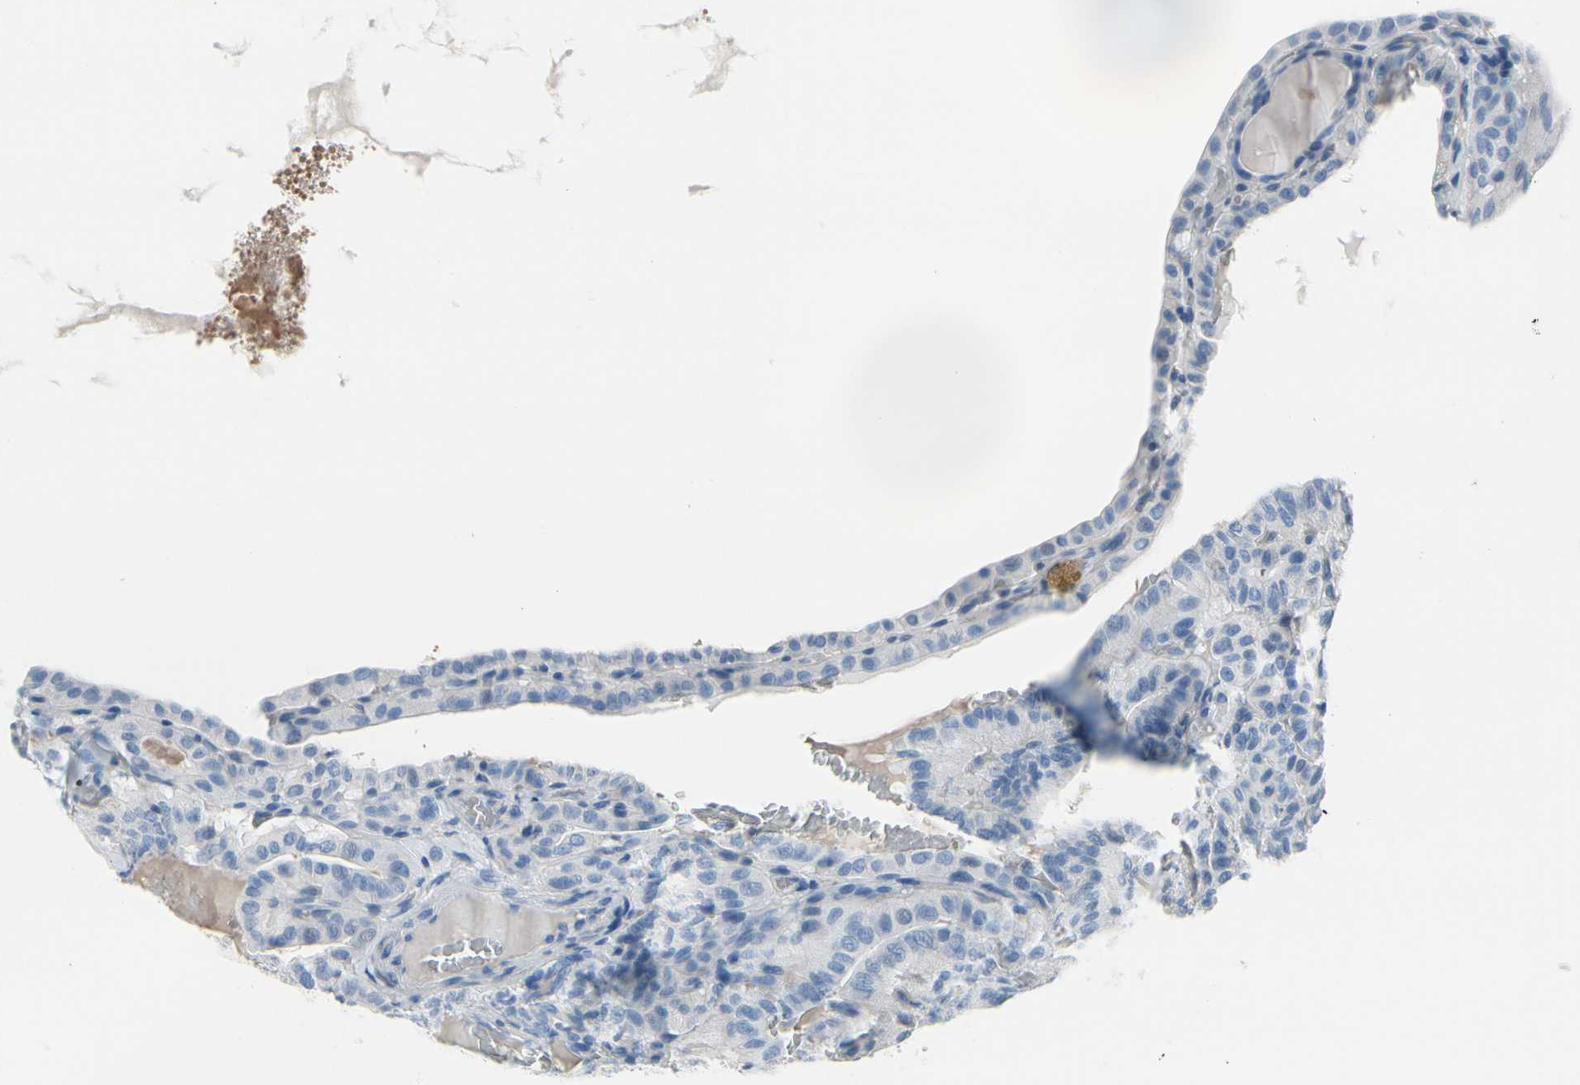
{"staining": {"intensity": "negative", "quantity": "none", "location": "none"}, "tissue": "thyroid cancer", "cell_type": "Tumor cells", "image_type": "cancer", "snomed": [{"axis": "morphology", "description": "Papillary adenocarcinoma, NOS"}, {"axis": "topography", "description": "Thyroid gland"}], "caption": "A high-resolution photomicrograph shows immunohistochemistry (IHC) staining of thyroid cancer, which demonstrates no significant staining in tumor cells.", "gene": "MUC5B", "patient": {"sex": "male", "age": 77}}